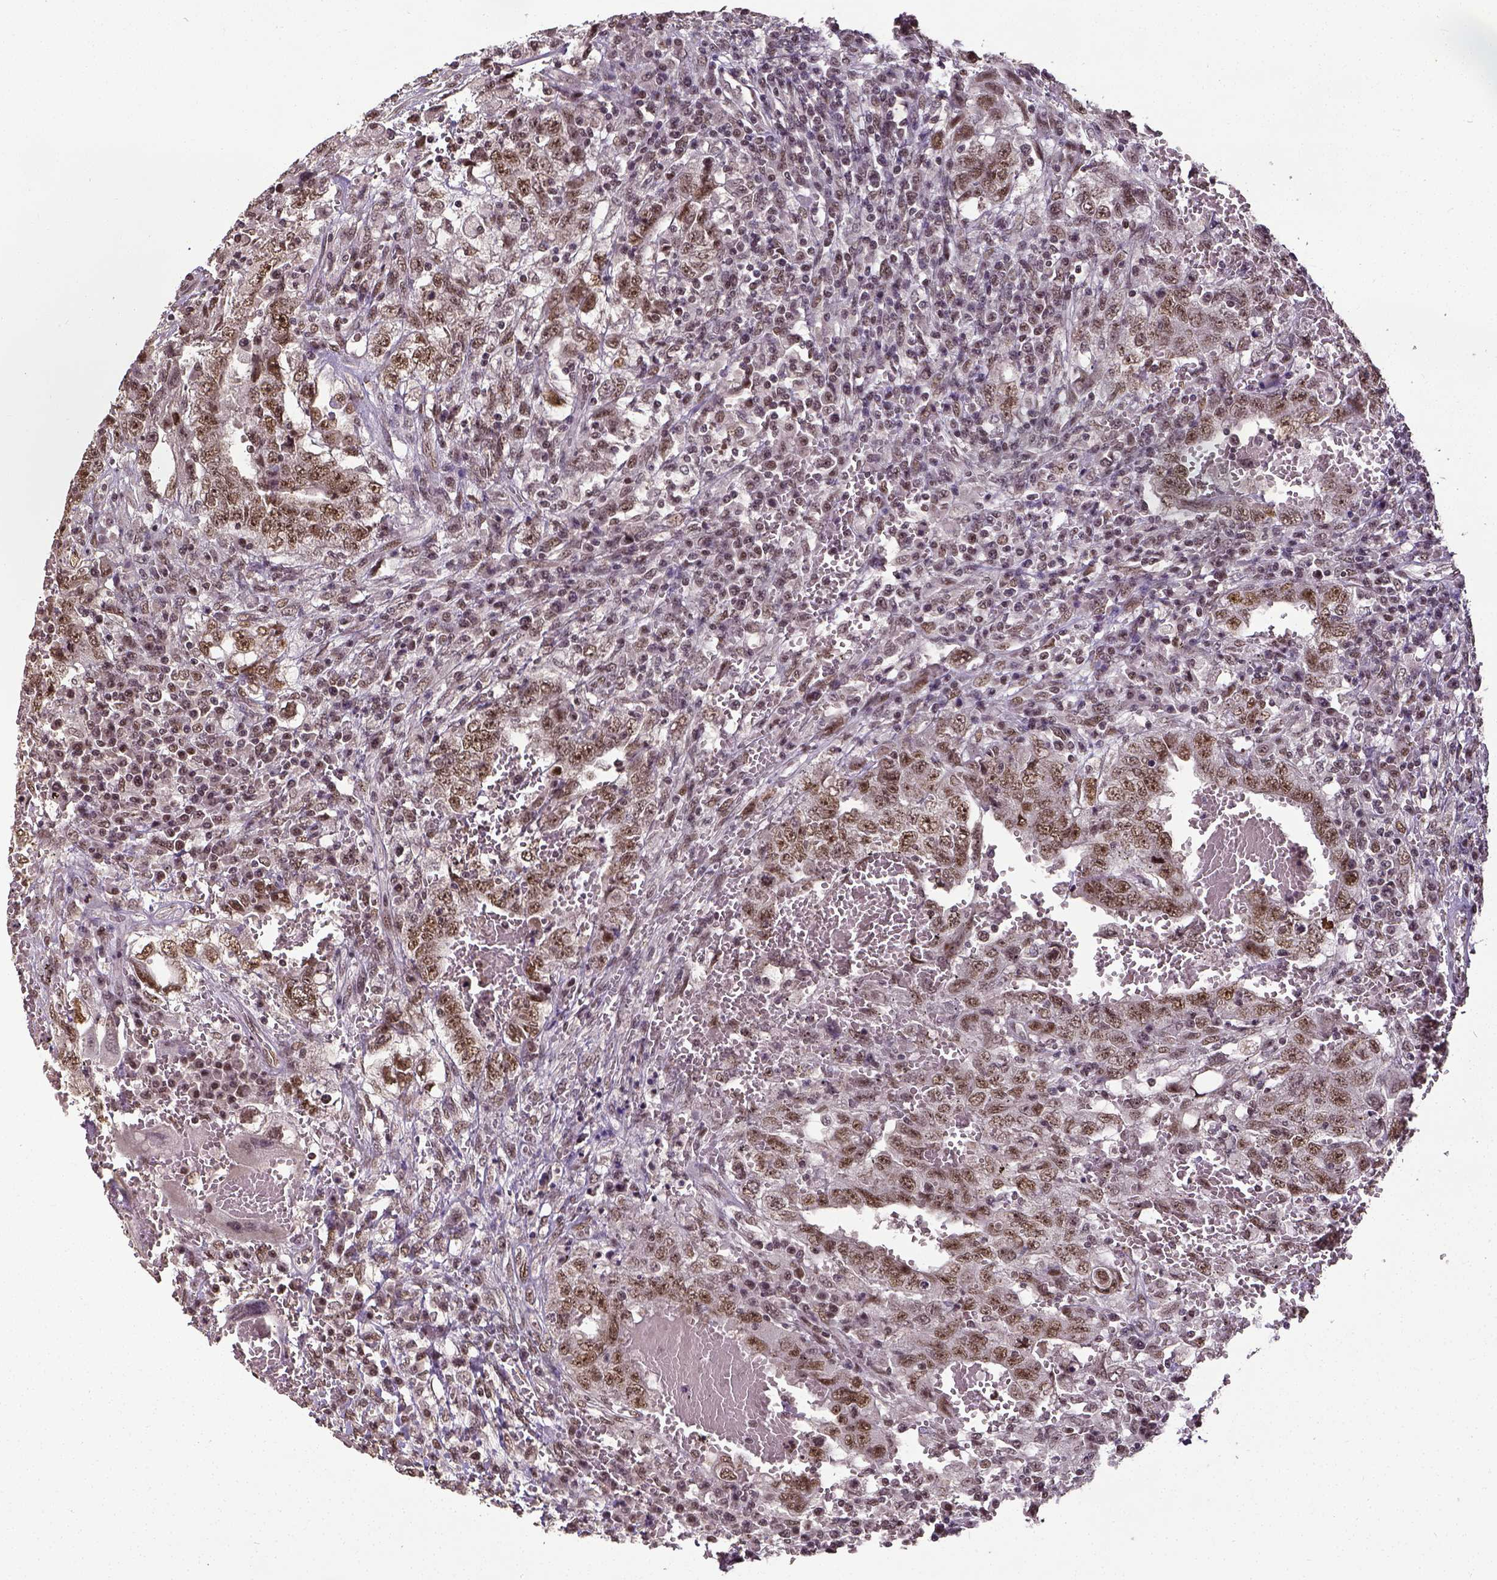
{"staining": {"intensity": "moderate", "quantity": ">75%", "location": "nuclear"}, "tissue": "testis cancer", "cell_type": "Tumor cells", "image_type": "cancer", "snomed": [{"axis": "morphology", "description": "Carcinoma, Embryonal, NOS"}, {"axis": "topography", "description": "Testis"}], "caption": "Tumor cells display medium levels of moderate nuclear staining in approximately >75% of cells in testis cancer.", "gene": "ATRX", "patient": {"sex": "male", "age": 26}}